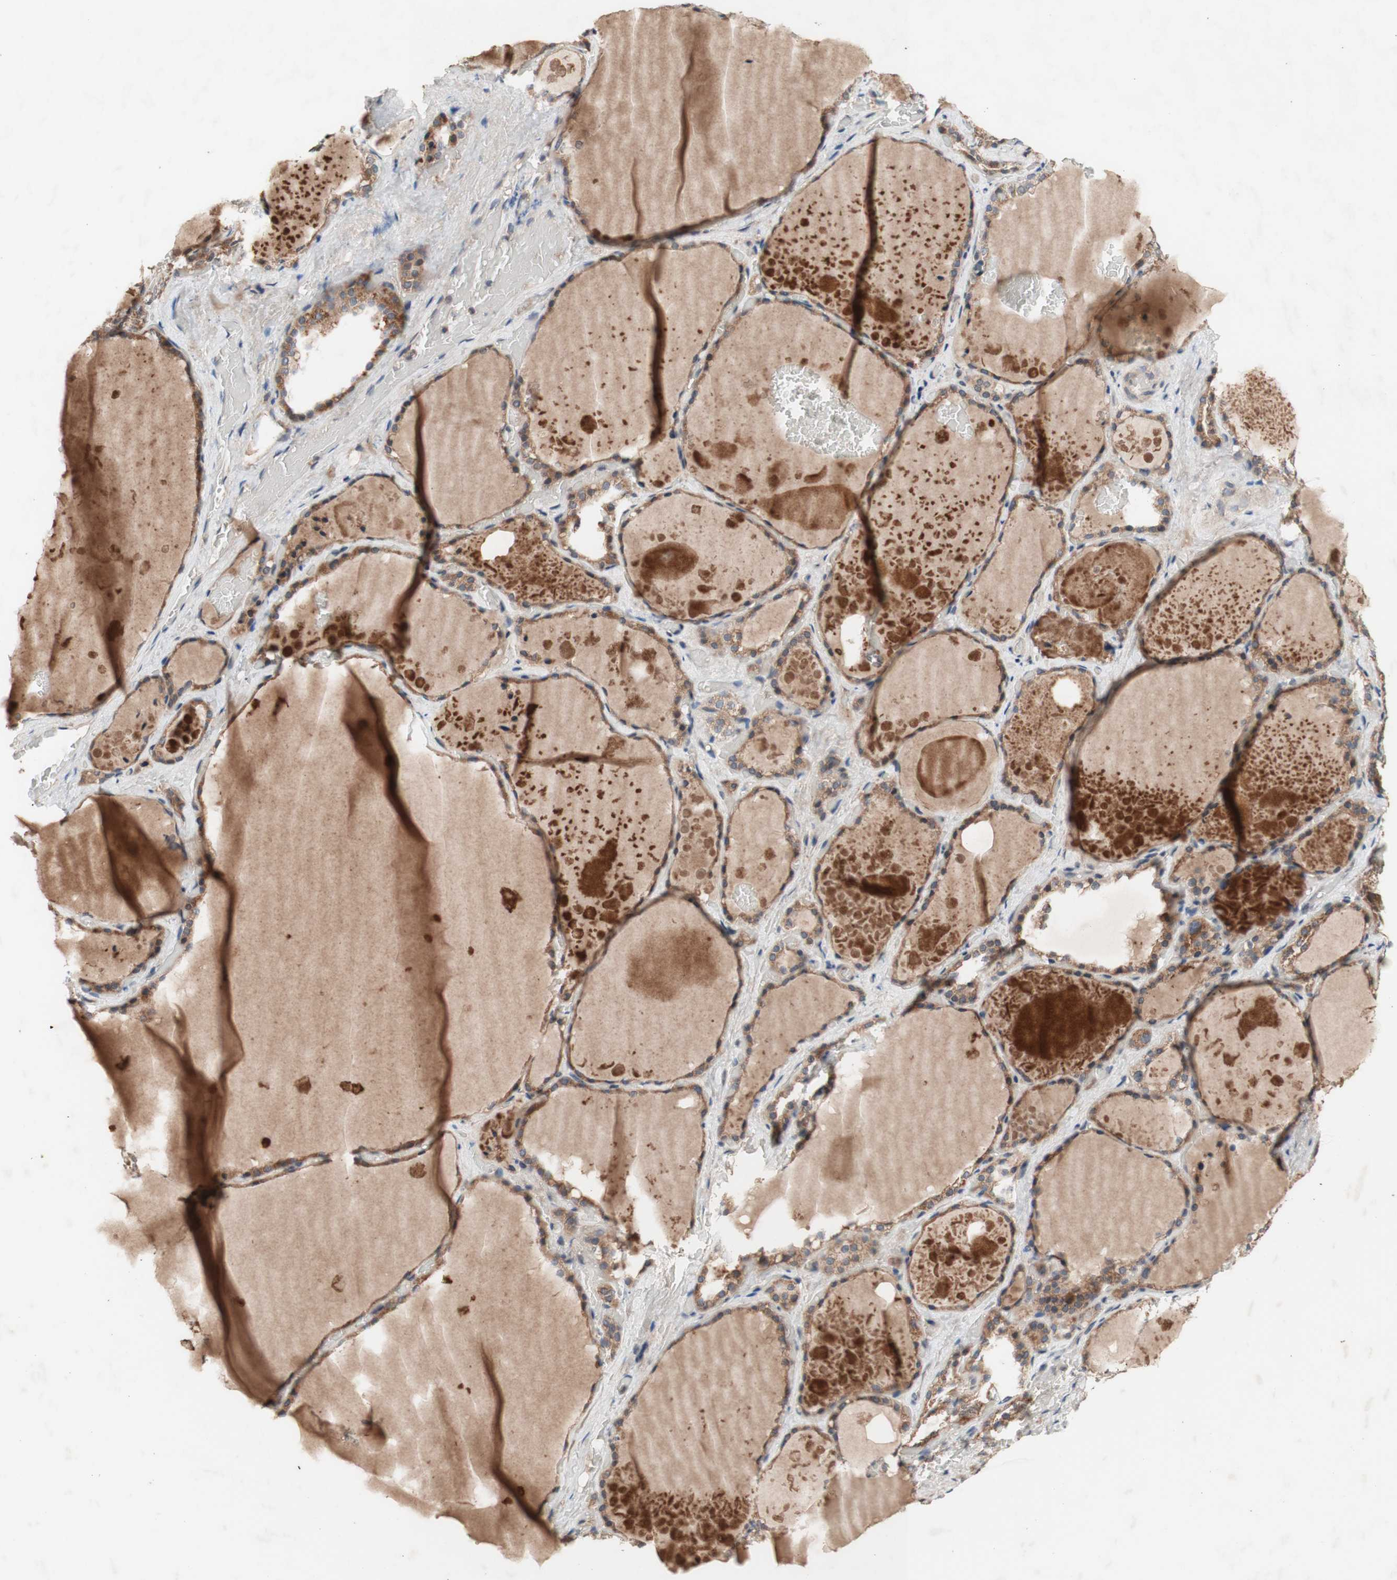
{"staining": {"intensity": "strong", "quantity": ">75%", "location": "cytoplasmic/membranous"}, "tissue": "thyroid gland", "cell_type": "Glandular cells", "image_type": "normal", "snomed": [{"axis": "morphology", "description": "Normal tissue, NOS"}, {"axis": "topography", "description": "Thyroid gland"}], "caption": "IHC of benign thyroid gland reveals high levels of strong cytoplasmic/membranous positivity in about >75% of glandular cells.", "gene": "DDOST", "patient": {"sex": "male", "age": 61}}